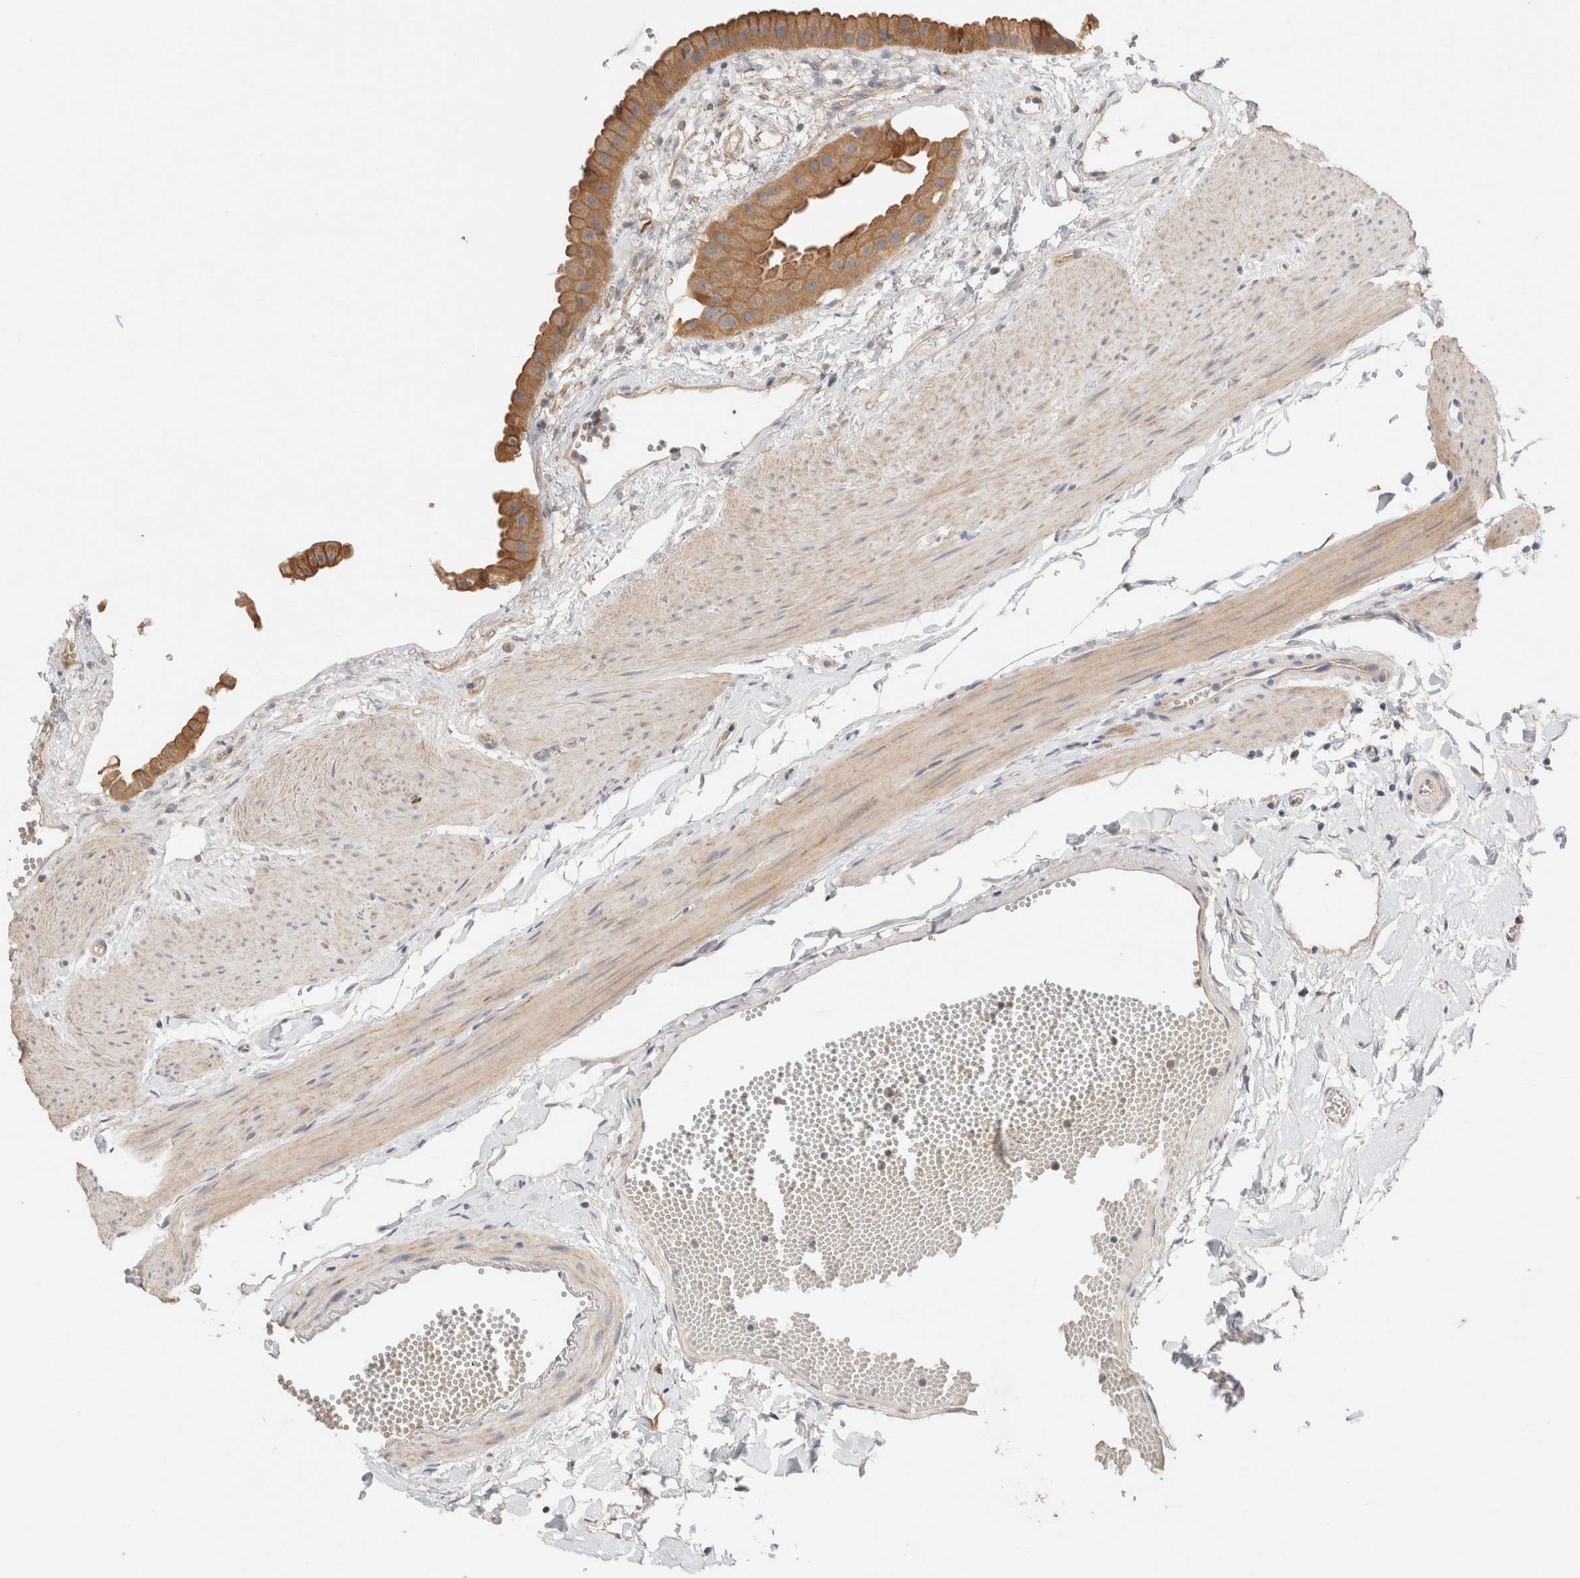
{"staining": {"intensity": "moderate", "quantity": ">75%", "location": "cytoplasmic/membranous"}, "tissue": "gallbladder", "cell_type": "Glandular cells", "image_type": "normal", "snomed": [{"axis": "morphology", "description": "Normal tissue, NOS"}, {"axis": "topography", "description": "Gallbladder"}], "caption": "Immunohistochemistry histopathology image of normal gallbladder: gallbladder stained using immunohistochemistry (IHC) exhibits medium levels of moderate protein expression localized specifically in the cytoplasmic/membranous of glandular cells, appearing as a cytoplasmic/membranous brown color.", "gene": "B3GNTL1", "patient": {"sex": "female", "age": 64}}